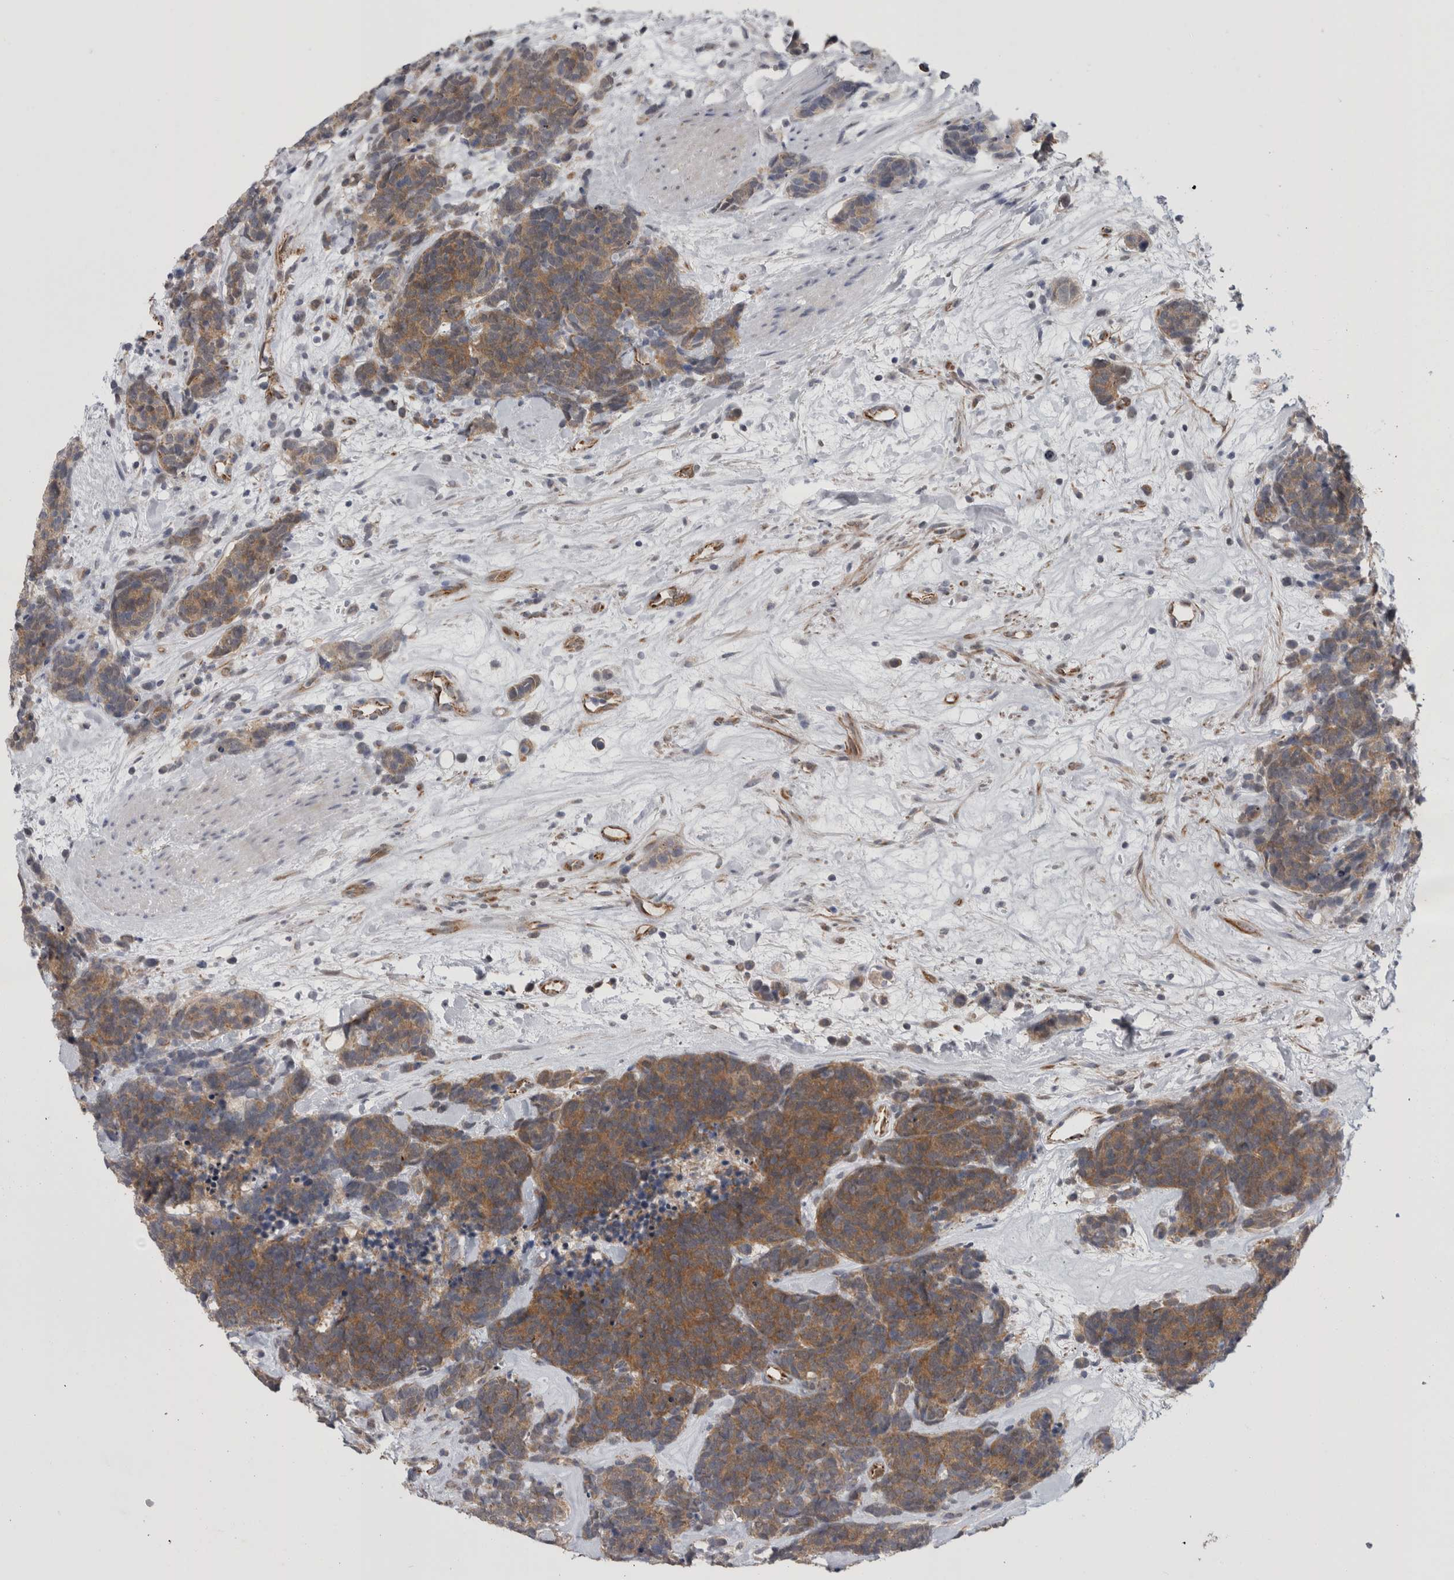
{"staining": {"intensity": "moderate", "quantity": ">75%", "location": "cytoplasmic/membranous"}, "tissue": "carcinoid", "cell_type": "Tumor cells", "image_type": "cancer", "snomed": [{"axis": "morphology", "description": "Carcinoma, NOS"}, {"axis": "morphology", "description": "Carcinoid, malignant, NOS"}, {"axis": "topography", "description": "Urinary bladder"}], "caption": "Moderate cytoplasmic/membranous protein staining is present in approximately >75% of tumor cells in carcinoma. (Brightfield microscopy of DAB IHC at high magnification).", "gene": "ACOT7", "patient": {"sex": "male", "age": 57}}